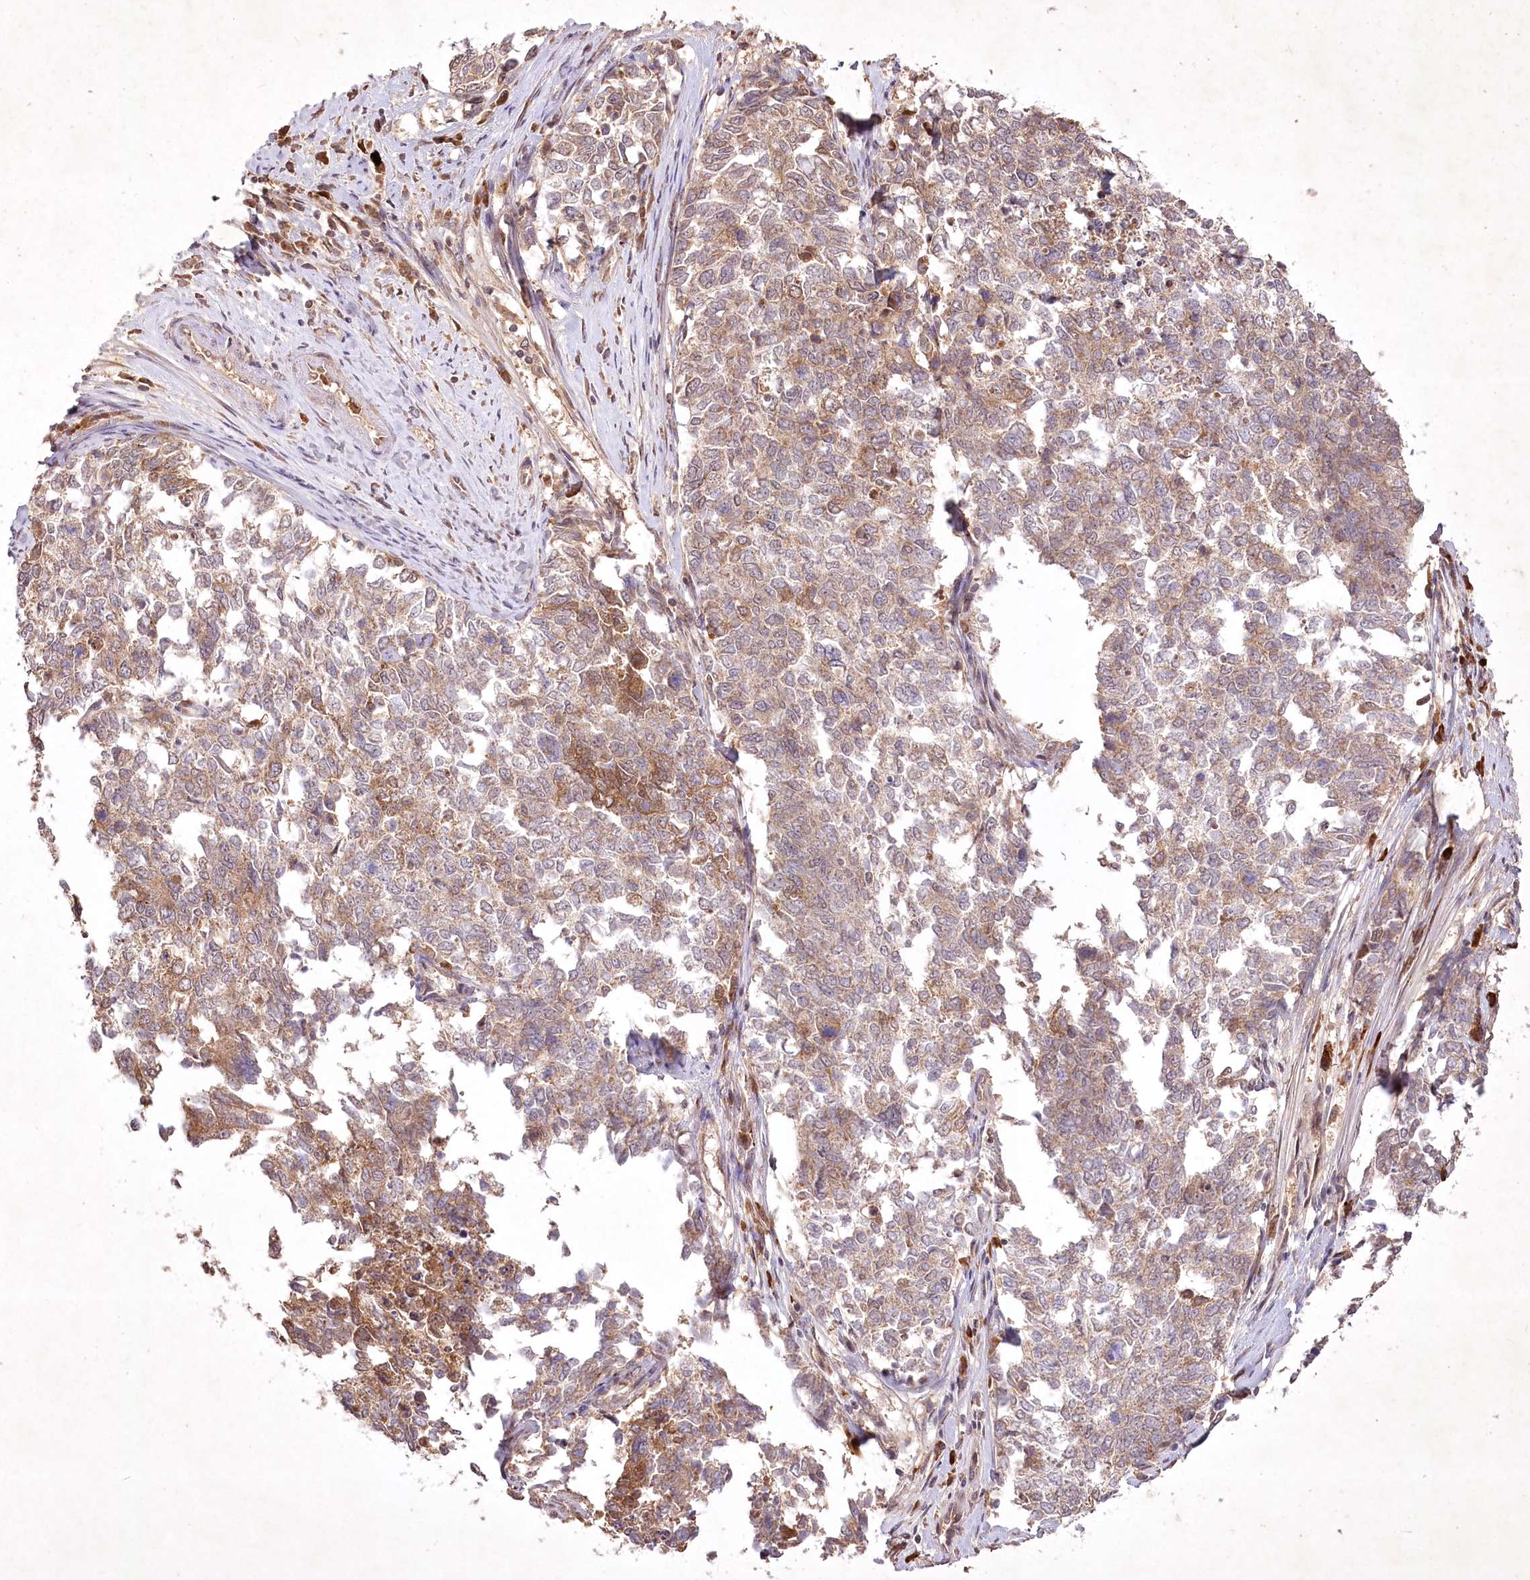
{"staining": {"intensity": "weak", "quantity": ">75%", "location": "cytoplasmic/membranous"}, "tissue": "cervical cancer", "cell_type": "Tumor cells", "image_type": "cancer", "snomed": [{"axis": "morphology", "description": "Squamous cell carcinoma, NOS"}, {"axis": "topography", "description": "Cervix"}], "caption": "Immunohistochemical staining of human cervical cancer demonstrates low levels of weak cytoplasmic/membranous protein positivity in about >75% of tumor cells.", "gene": "IRAK1BP1", "patient": {"sex": "female", "age": 63}}